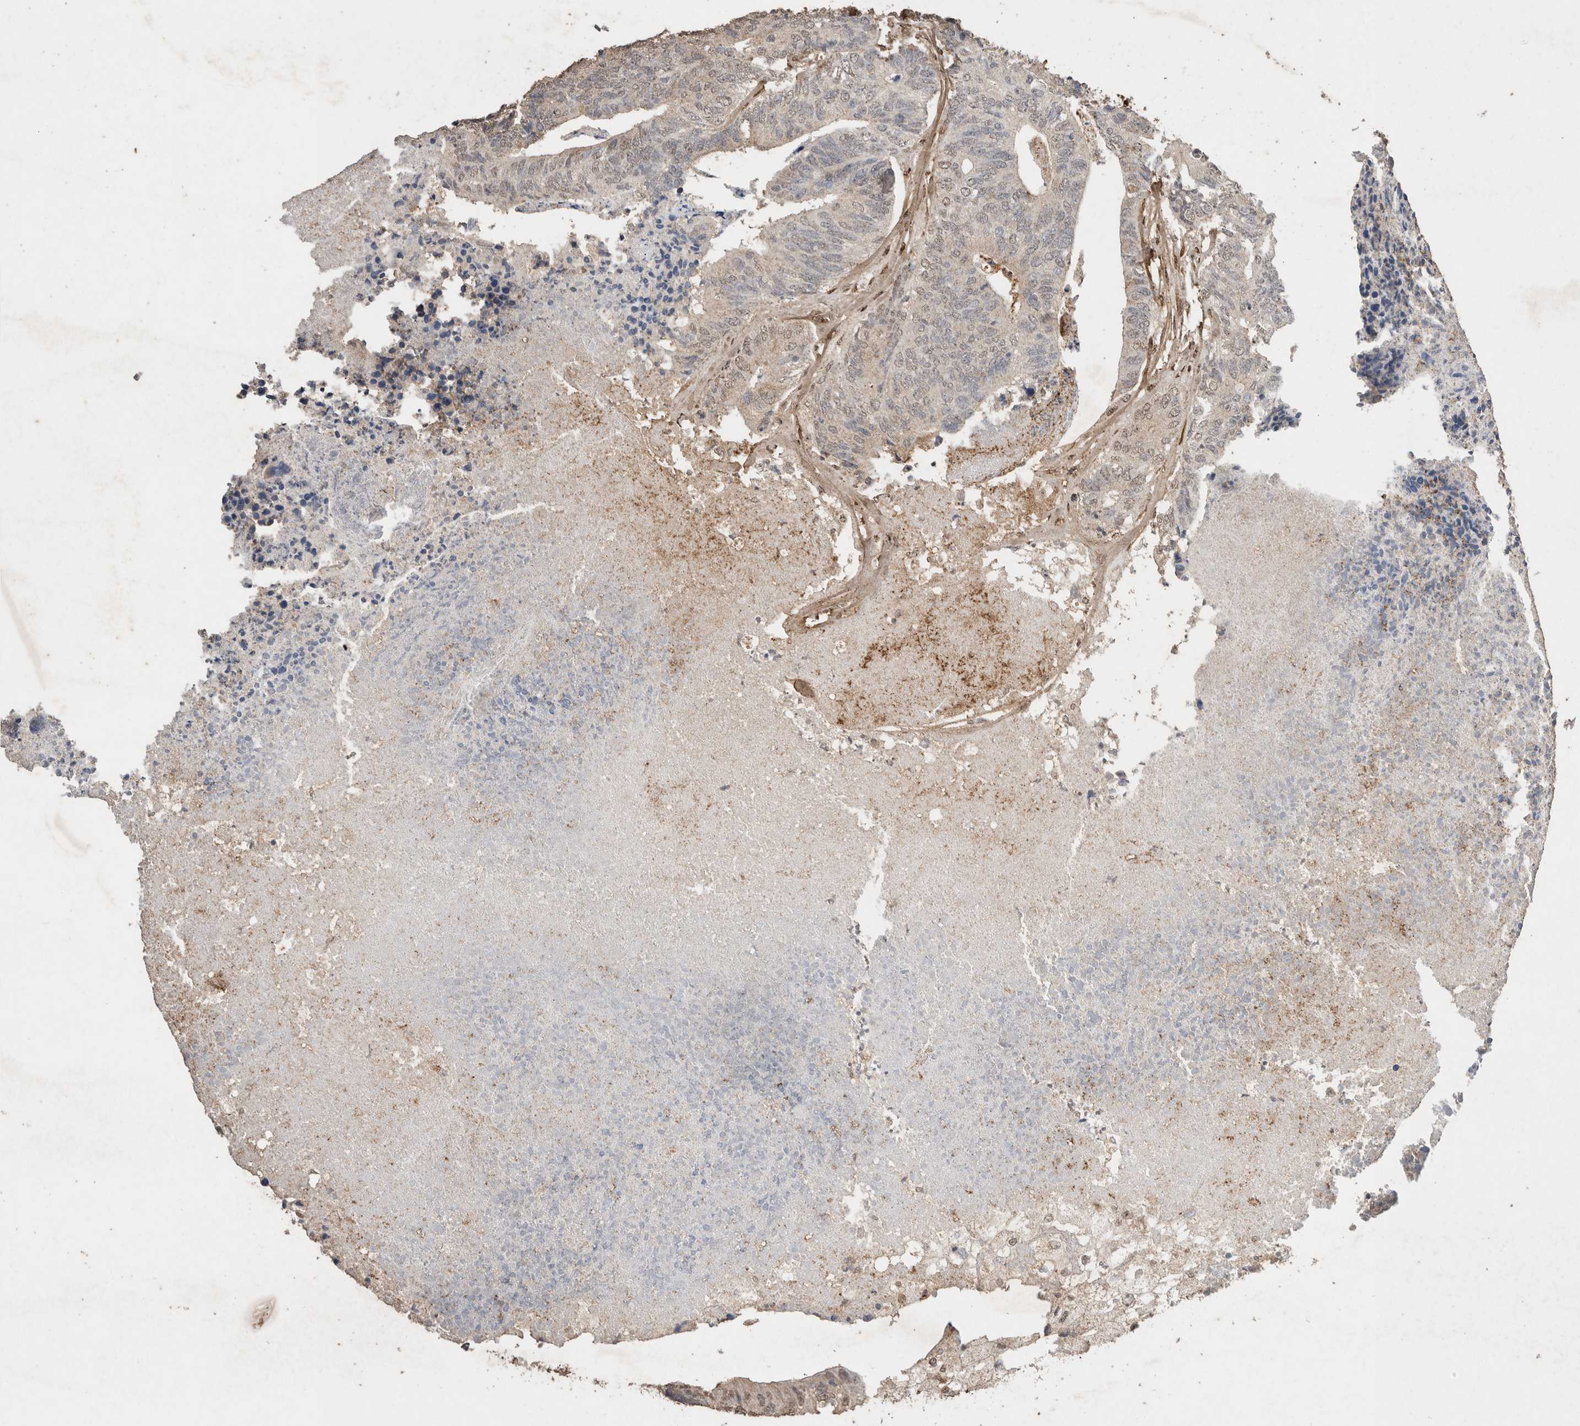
{"staining": {"intensity": "negative", "quantity": "none", "location": "none"}, "tissue": "colorectal cancer", "cell_type": "Tumor cells", "image_type": "cancer", "snomed": [{"axis": "morphology", "description": "Adenocarcinoma, NOS"}, {"axis": "topography", "description": "Colon"}], "caption": "High magnification brightfield microscopy of colorectal cancer stained with DAB (brown) and counterstained with hematoxylin (blue): tumor cells show no significant positivity.", "gene": "C1QTNF5", "patient": {"sex": "female", "age": 67}}